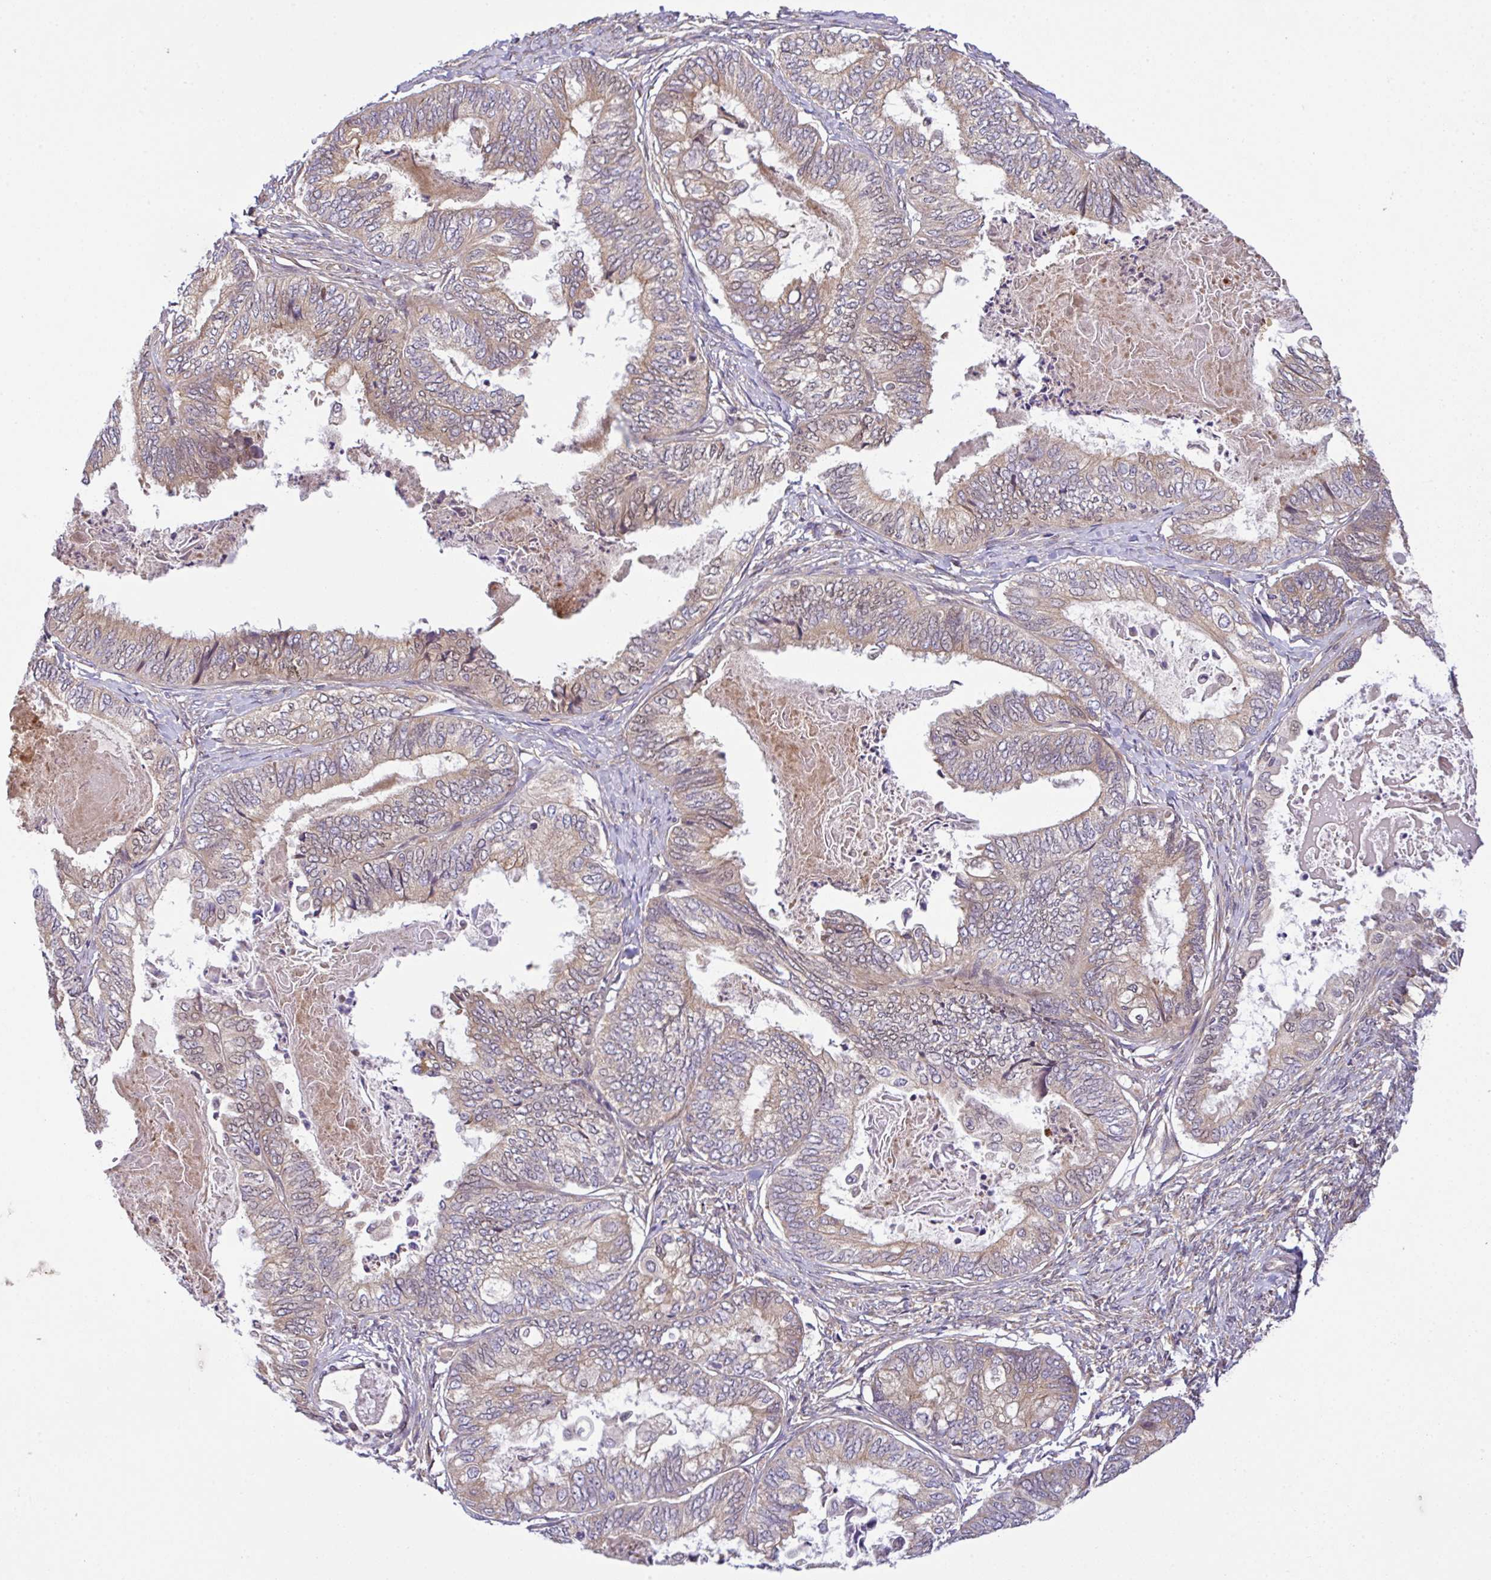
{"staining": {"intensity": "weak", "quantity": ">75%", "location": "cytoplasmic/membranous"}, "tissue": "ovarian cancer", "cell_type": "Tumor cells", "image_type": "cancer", "snomed": [{"axis": "morphology", "description": "Carcinoma, endometroid"}, {"axis": "topography", "description": "Ovary"}], "caption": "Protein staining by IHC shows weak cytoplasmic/membranous expression in approximately >75% of tumor cells in ovarian endometroid carcinoma. (DAB (3,3'-diaminobenzidine) IHC with brightfield microscopy, high magnification).", "gene": "UBE4A", "patient": {"sex": "female", "age": 70}}